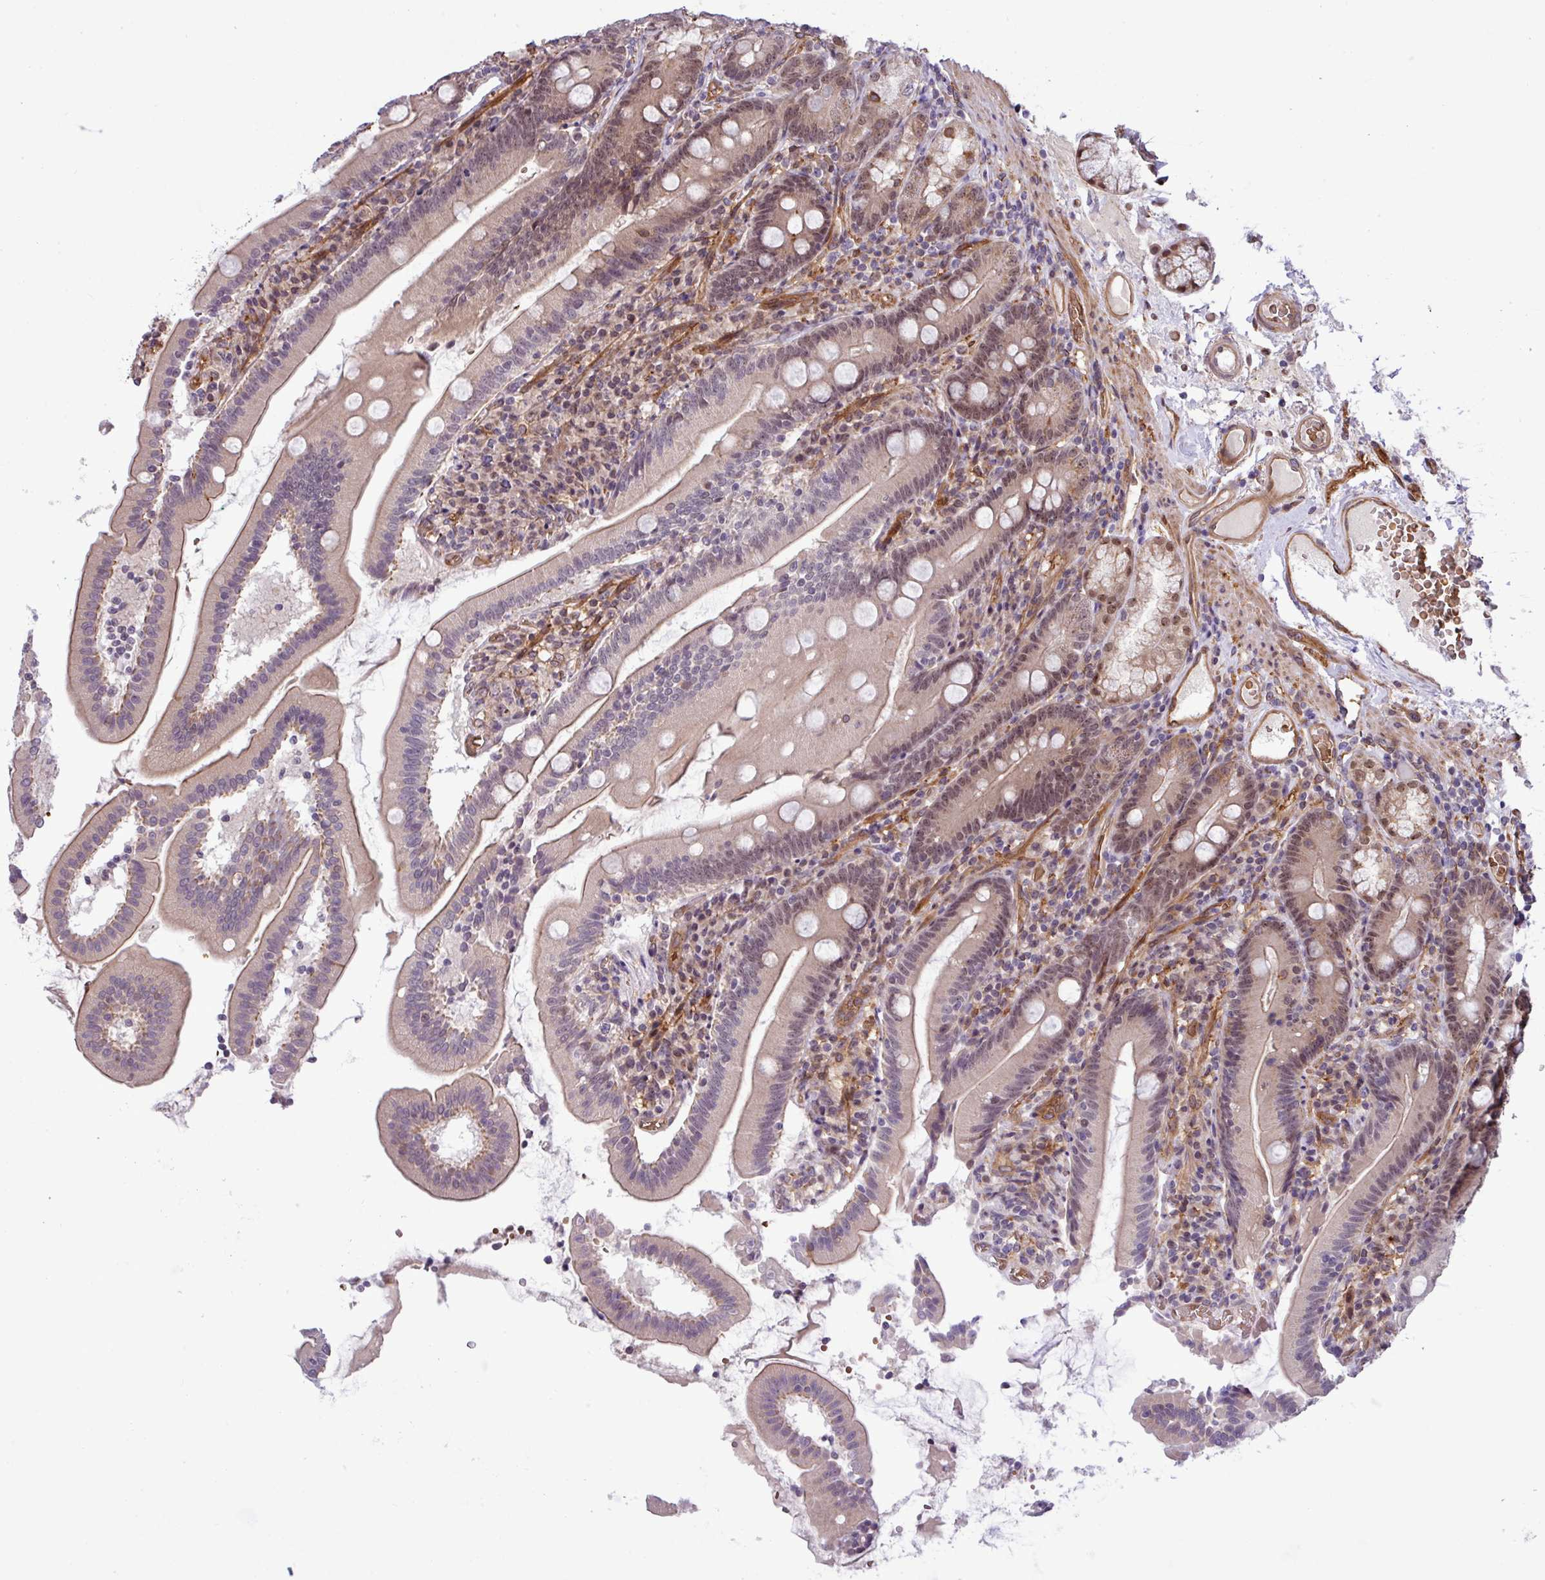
{"staining": {"intensity": "moderate", "quantity": "25%-75%", "location": "nuclear"}, "tissue": "duodenum", "cell_type": "Glandular cells", "image_type": "normal", "snomed": [{"axis": "morphology", "description": "Normal tissue, NOS"}, {"axis": "topography", "description": "Duodenum"}], "caption": "DAB (3,3'-diaminobenzidine) immunohistochemical staining of benign human duodenum displays moderate nuclear protein expression in about 25%-75% of glandular cells. (Stains: DAB in brown, nuclei in blue, Microscopy: brightfield microscopy at high magnification).", "gene": "C7orf50", "patient": {"sex": "female", "age": 67}}